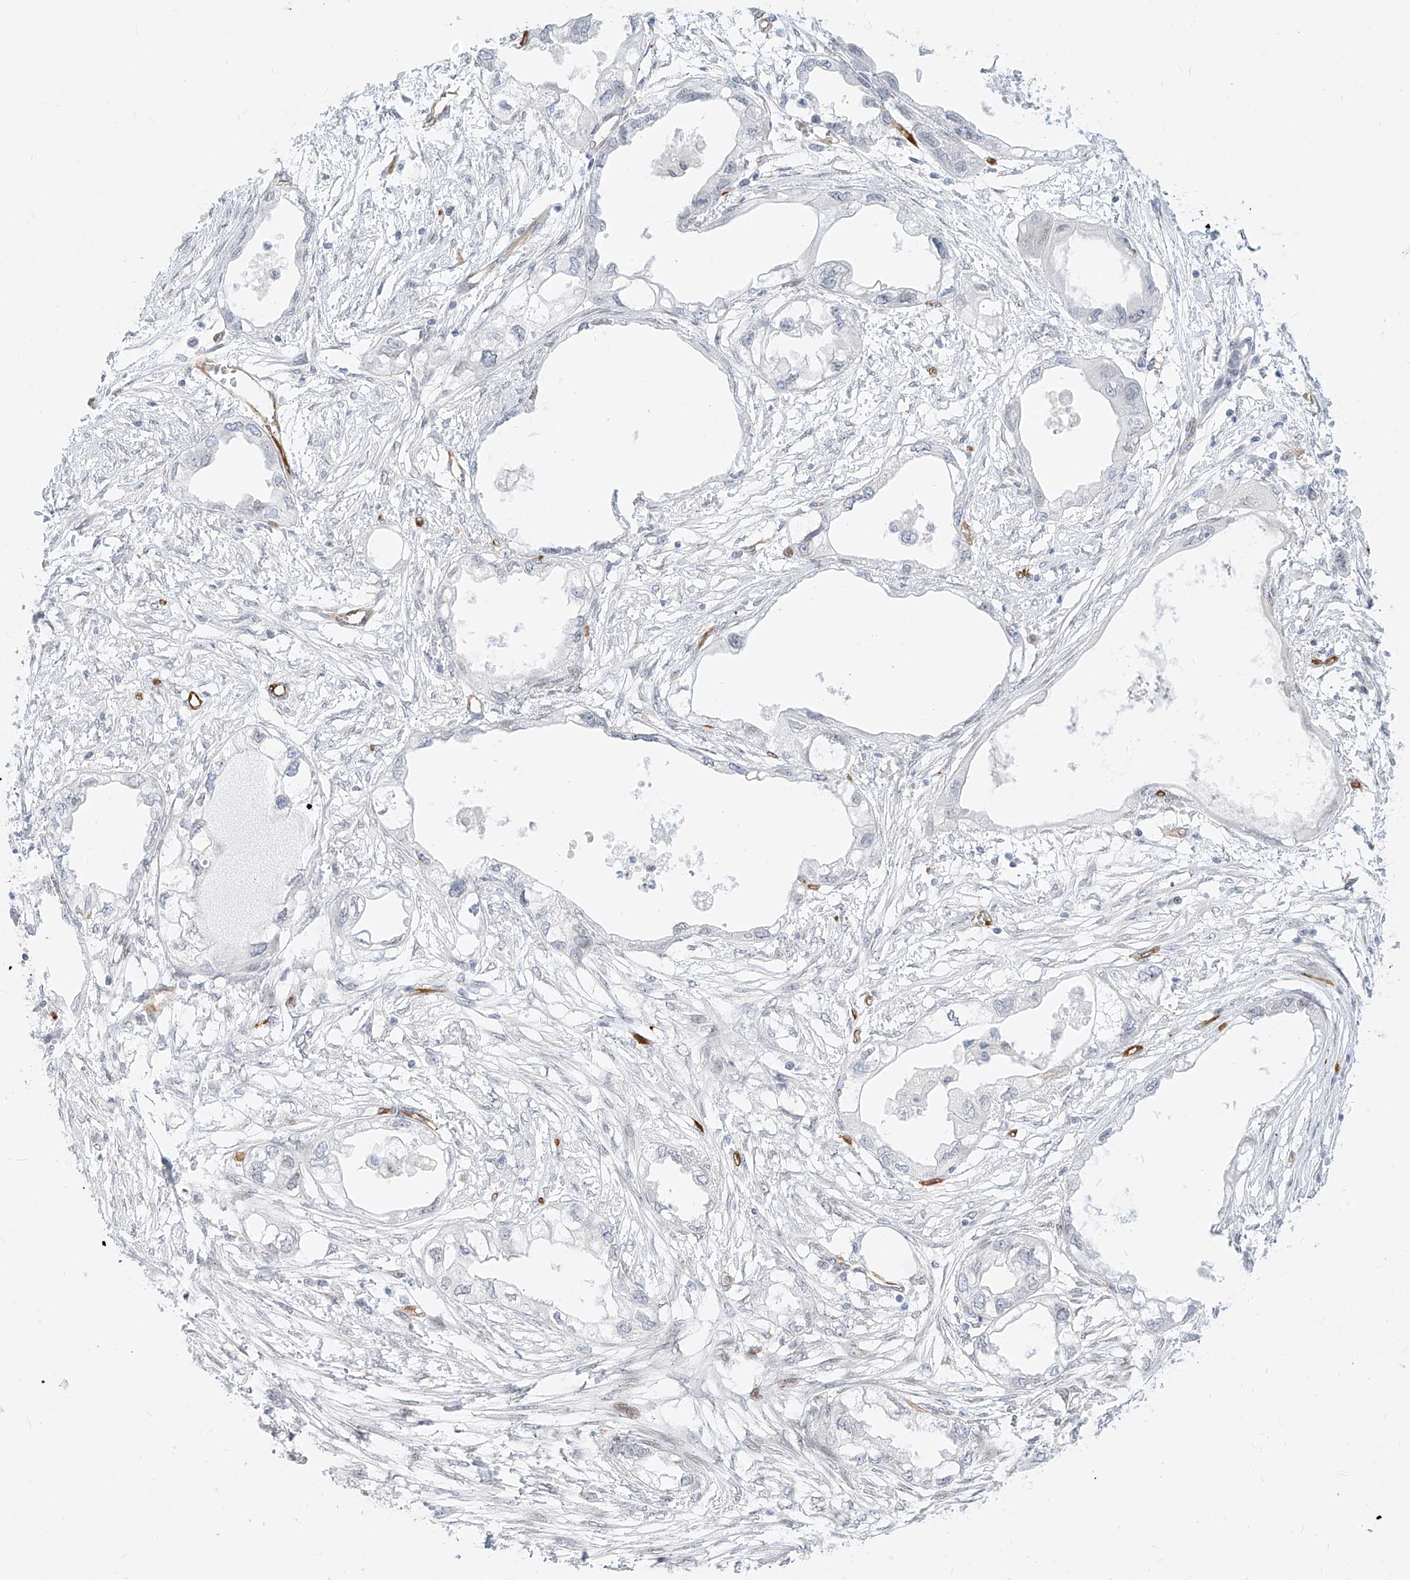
{"staining": {"intensity": "negative", "quantity": "none", "location": "none"}, "tissue": "endometrial cancer", "cell_type": "Tumor cells", "image_type": "cancer", "snomed": [{"axis": "morphology", "description": "Adenocarcinoma, NOS"}, {"axis": "morphology", "description": "Adenocarcinoma, metastatic, NOS"}, {"axis": "topography", "description": "Adipose tissue"}, {"axis": "topography", "description": "Endometrium"}], "caption": "High magnification brightfield microscopy of endometrial cancer stained with DAB (3,3'-diaminobenzidine) (brown) and counterstained with hematoxylin (blue): tumor cells show no significant staining. (DAB (3,3'-diaminobenzidine) immunohistochemistry visualized using brightfield microscopy, high magnification).", "gene": "NHSL1", "patient": {"sex": "female", "age": 67}}